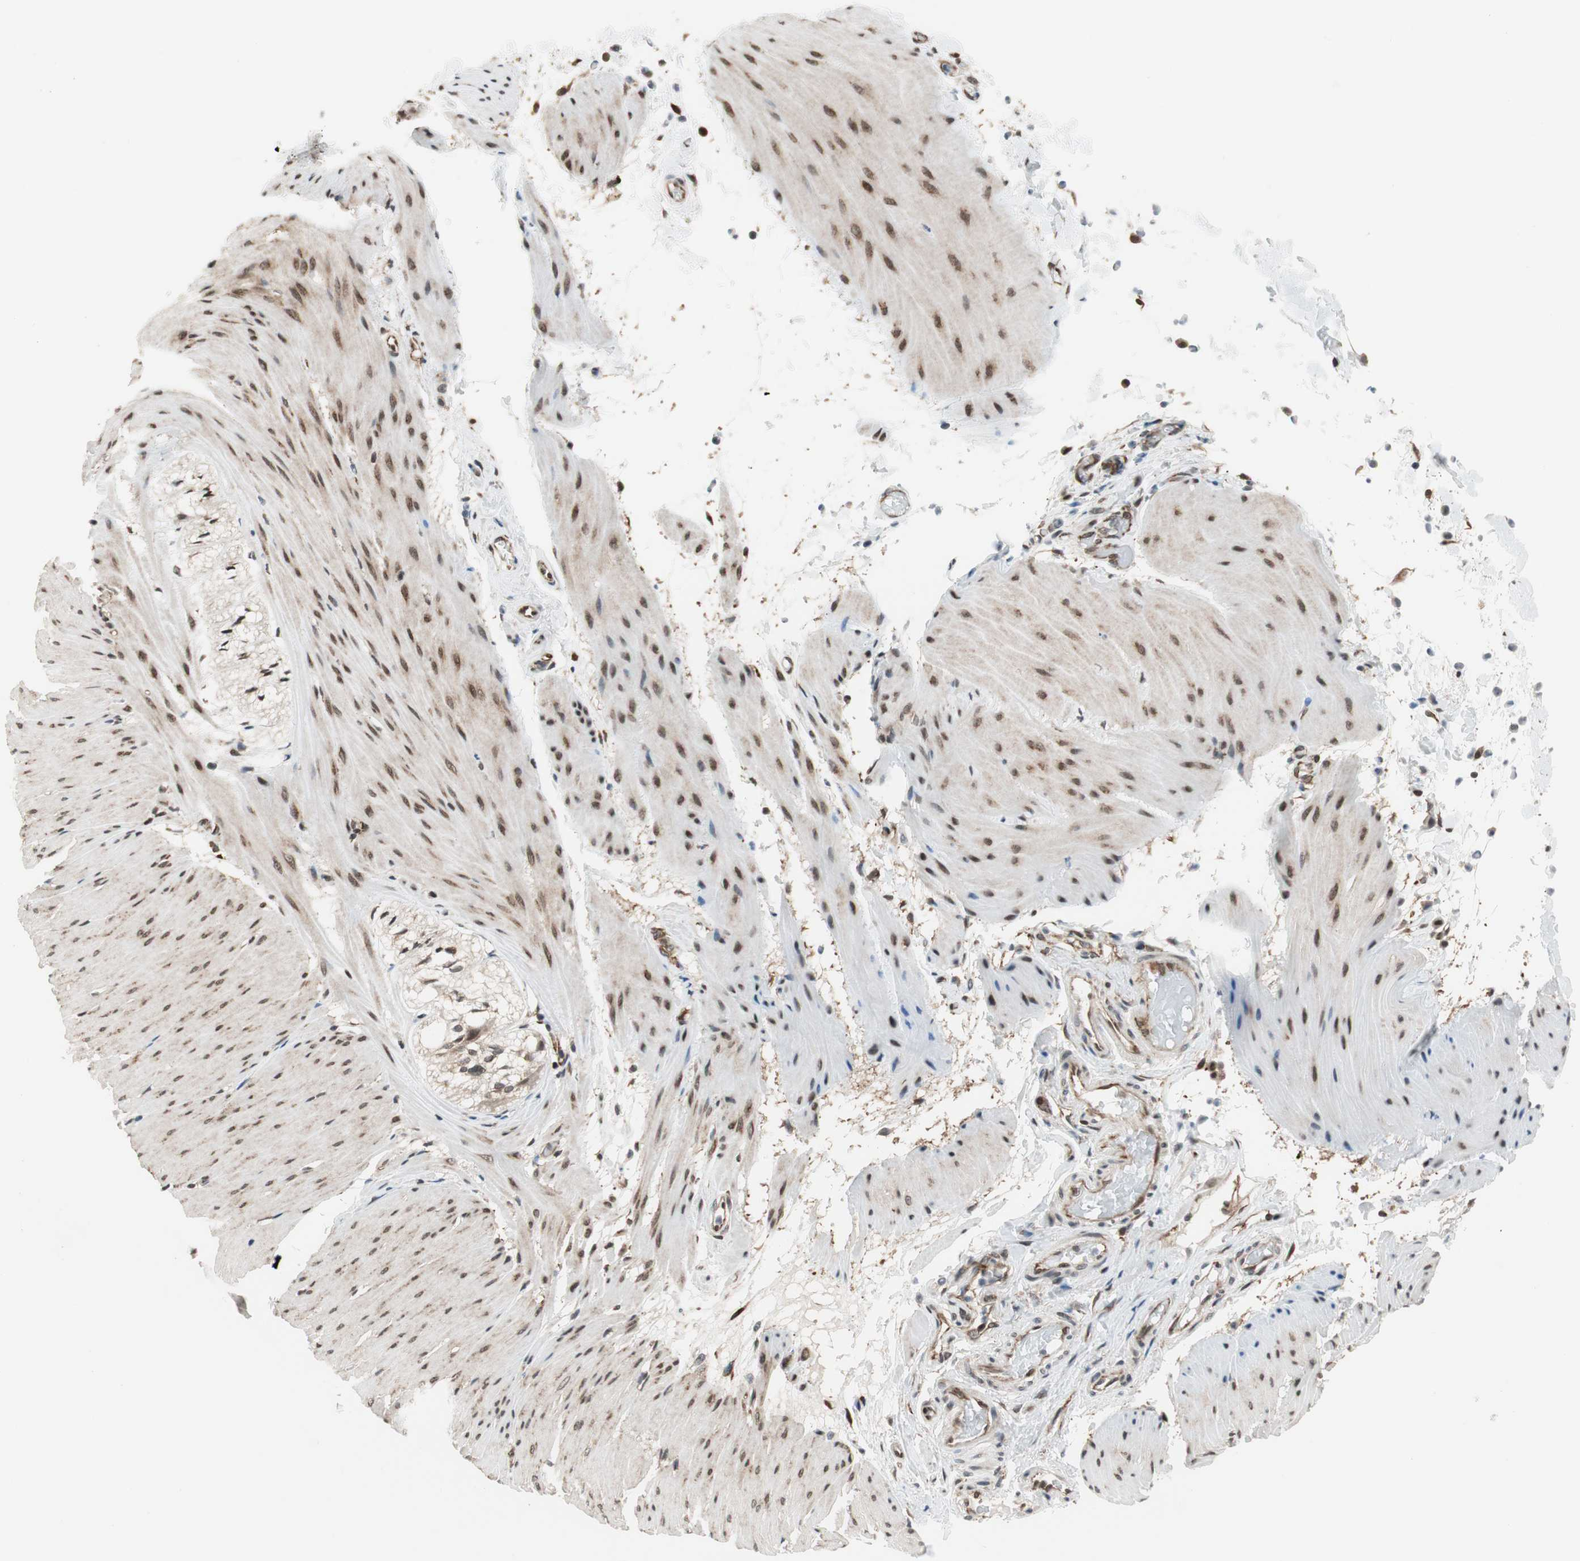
{"staining": {"intensity": "weak", "quantity": "25%-75%", "location": "cytoplasmic/membranous"}, "tissue": "smooth muscle", "cell_type": "Smooth muscle cells", "image_type": "normal", "snomed": [{"axis": "morphology", "description": "Normal tissue, NOS"}, {"axis": "topography", "description": "Smooth muscle"}, {"axis": "topography", "description": "Colon"}], "caption": "Smooth muscle cells reveal low levels of weak cytoplasmic/membranous expression in approximately 25%-75% of cells in unremarkable smooth muscle. (IHC, brightfield microscopy, high magnification).", "gene": "ZNF512B", "patient": {"sex": "male", "age": 67}}